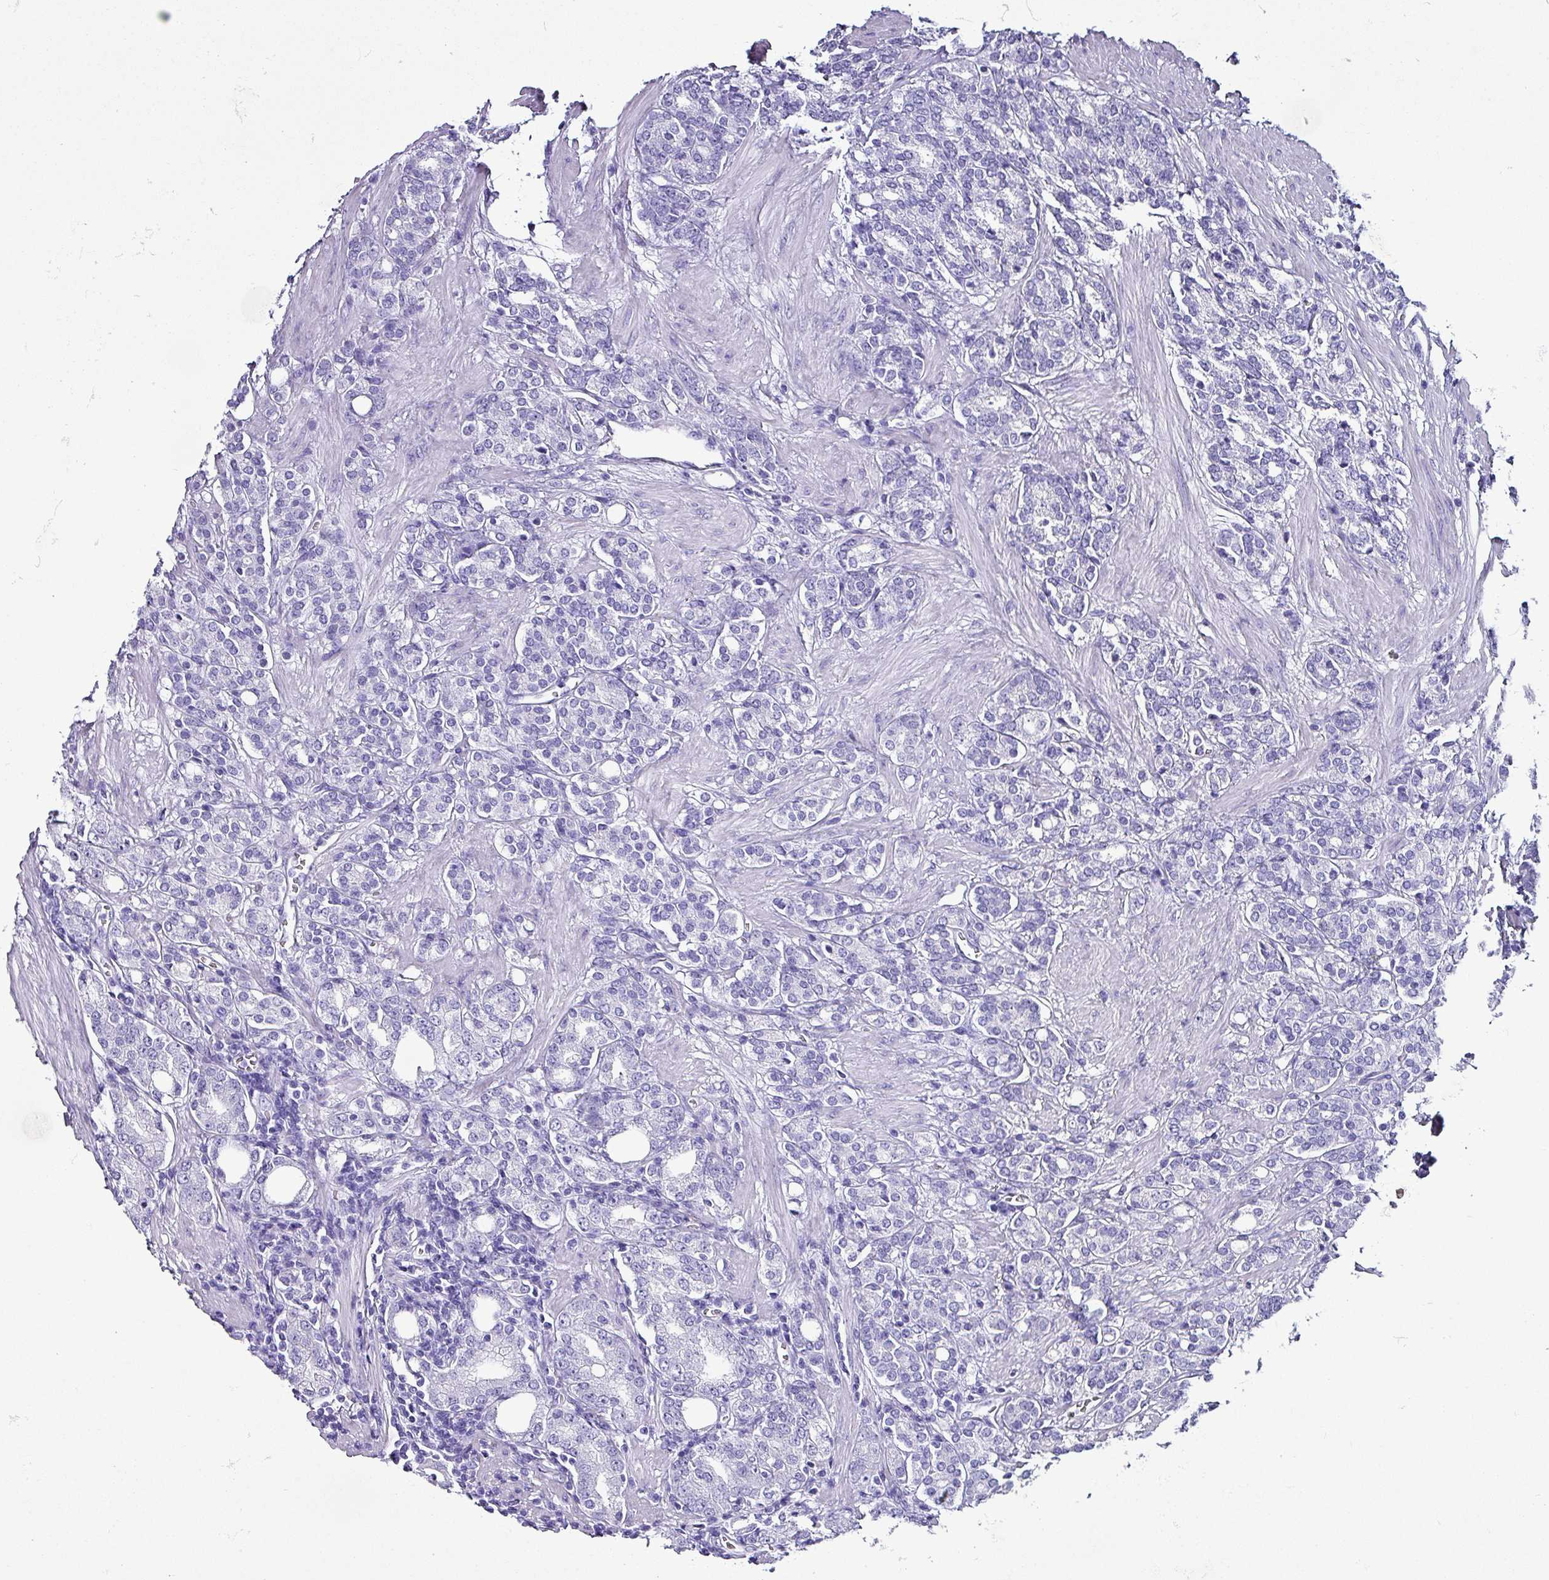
{"staining": {"intensity": "negative", "quantity": "none", "location": "none"}, "tissue": "prostate cancer", "cell_type": "Tumor cells", "image_type": "cancer", "snomed": [{"axis": "morphology", "description": "Adenocarcinoma, High grade"}, {"axis": "topography", "description": "Prostate"}], "caption": "This is an immunohistochemistry photomicrograph of prostate cancer. There is no staining in tumor cells.", "gene": "KRT6C", "patient": {"sex": "male", "age": 62}}